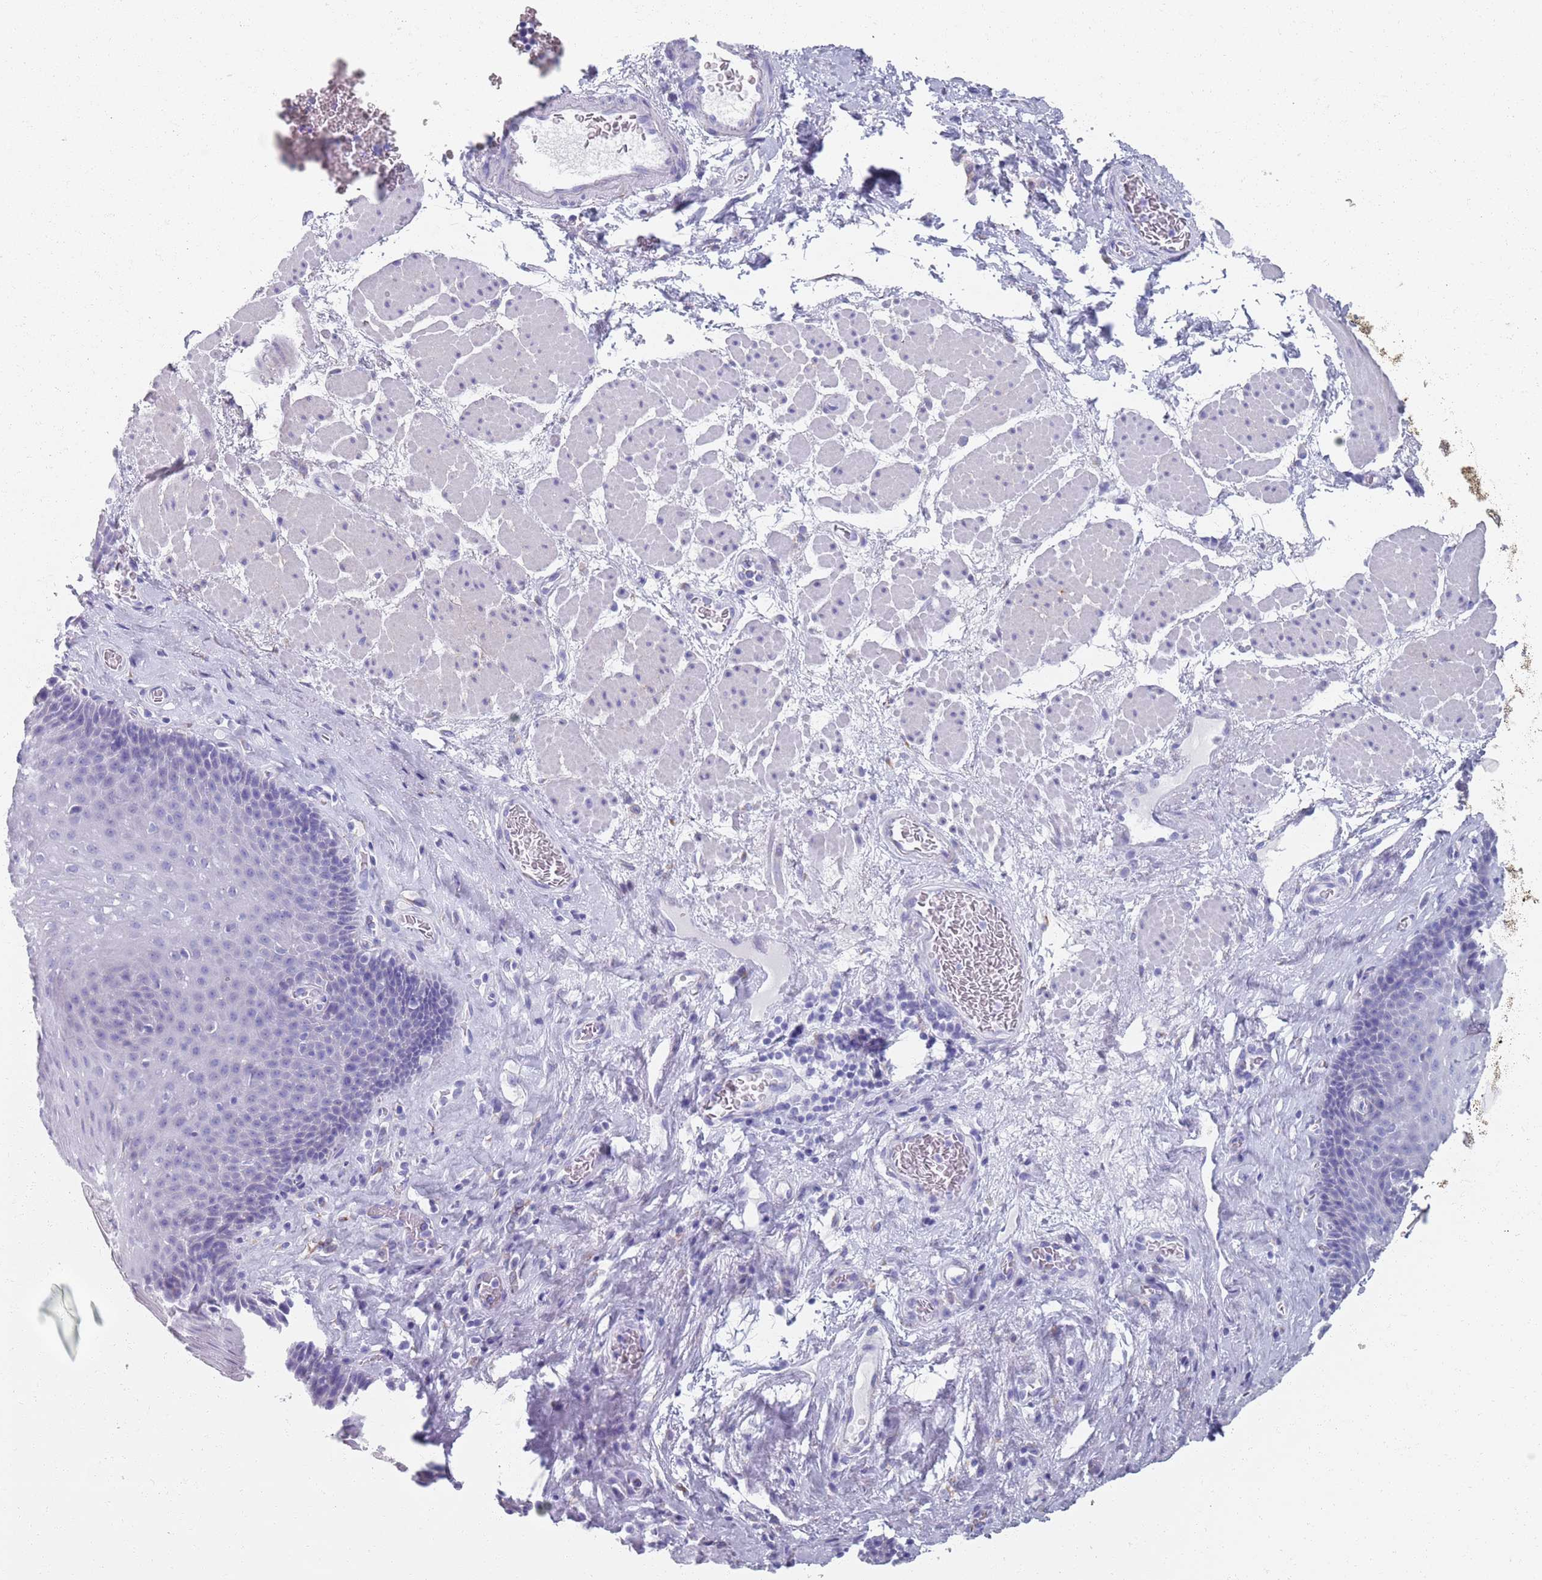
{"staining": {"intensity": "negative", "quantity": "none", "location": "none"}, "tissue": "esophagus", "cell_type": "Squamous epithelial cells", "image_type": "normal", "snomed": [{"axis": "morphology", "description": "Normal tissue, NOS"}, {"axis": "topography", "description": "Esophagus"}], "caption": "DAB immunohistochemical staining of normal esophagus exhibits no significant staining in squamous epithelial cells.", "gene": "PLOD1", "patient": {"sex": "female", "age": 66}}